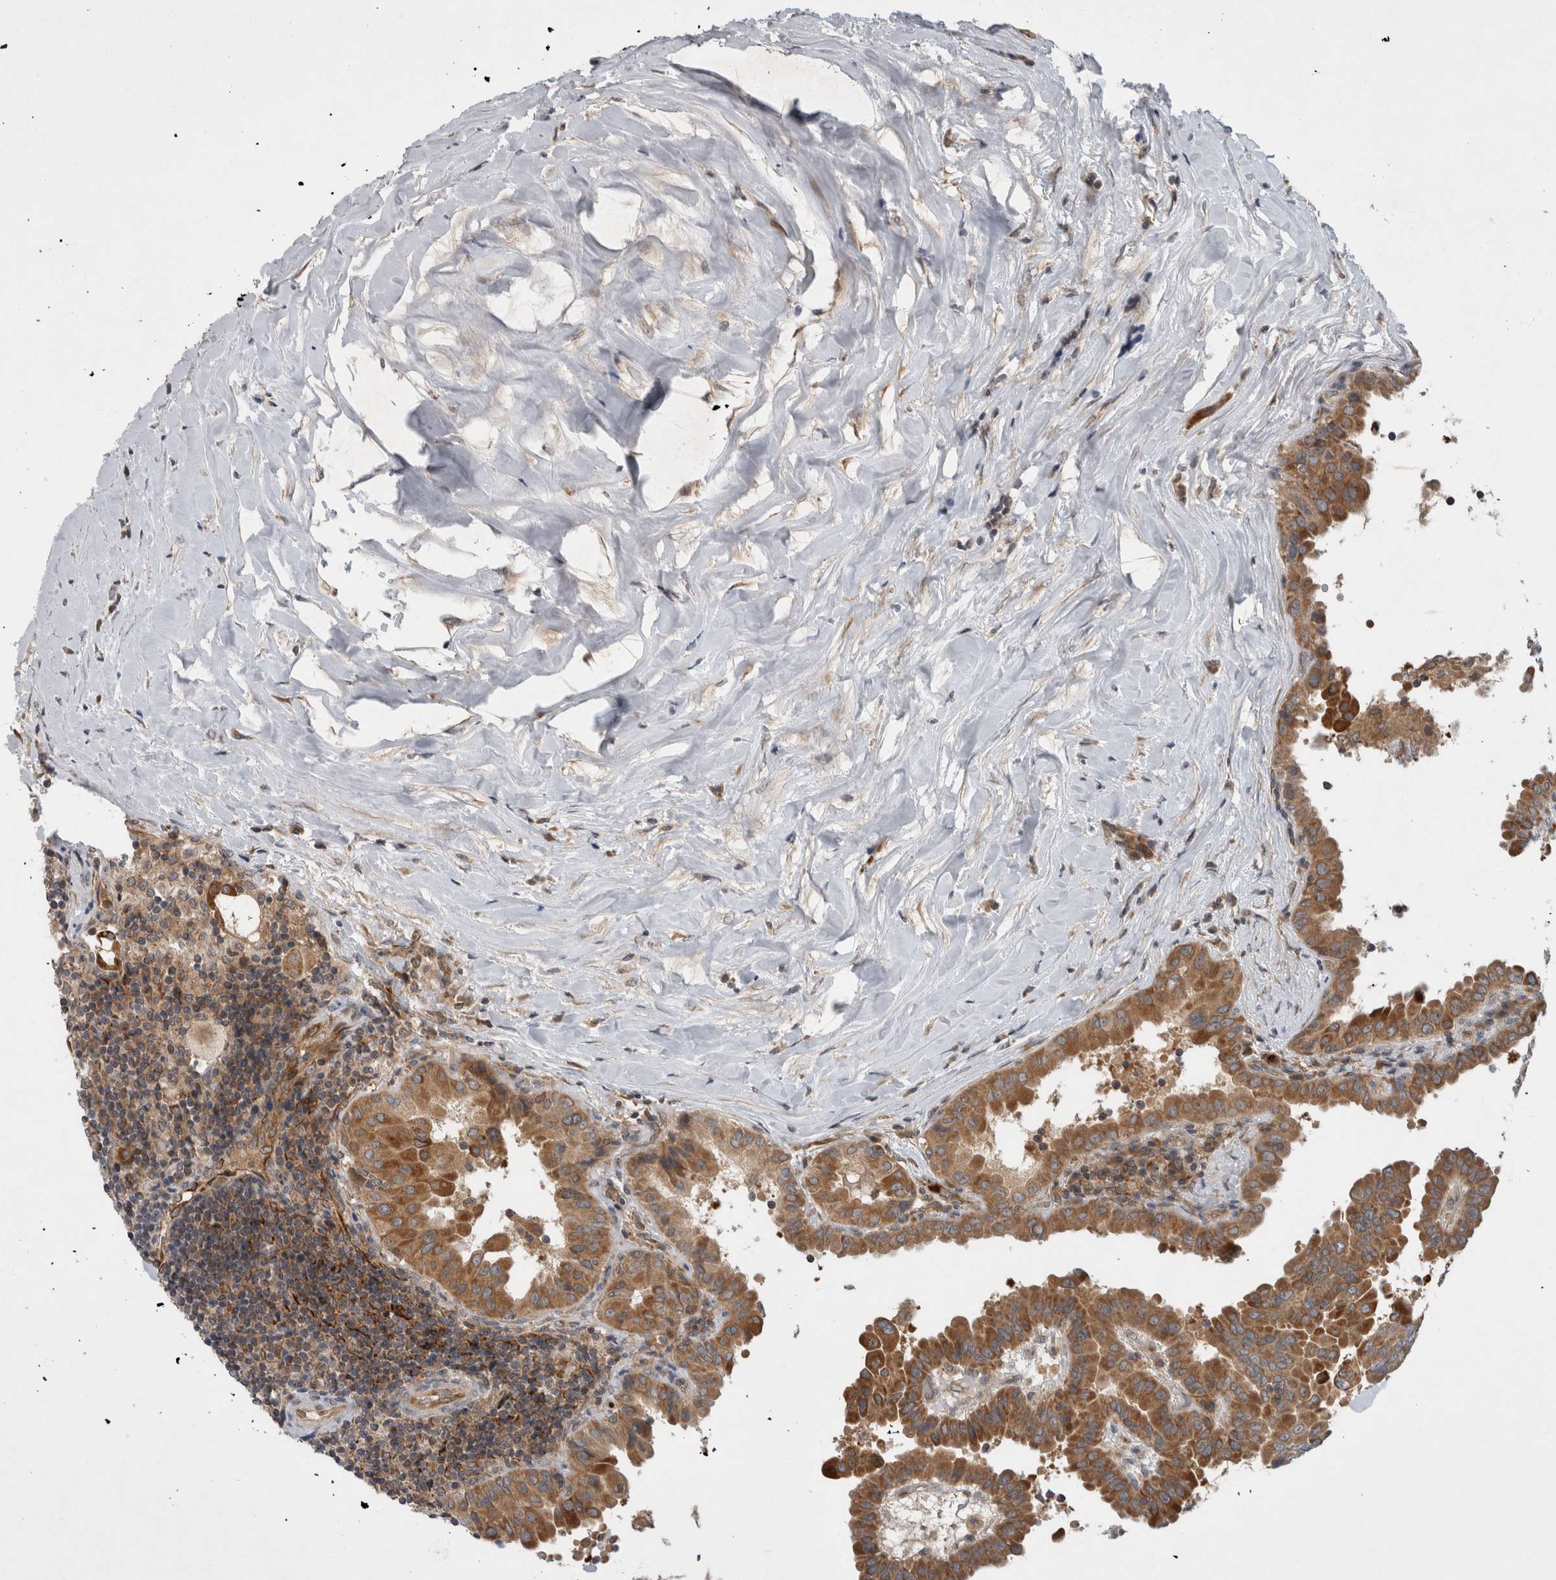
{"staining": {"intensity": "moderate", "quantity": ">75%", "location": "cytoplasmic/membranous"}, "tissue": "thyroid cancer", "cell_type": "Tumor cells", "image_type": "cancer", "snomed": [{"axis": "morphology", "description": "Papillary adenocarcinoma, NOS"}, {"axis": "topography", "description": "Thyroid gland"}], "caption": "Thyroid cancer (papillary adenocarcinoma) stained with a brown dye displays moderate cytoplasmic/membranous positive positivity in about >75% of tumor cells.", "gene": "PDCD2", "patient": {"sex": "male", "age": 33}}